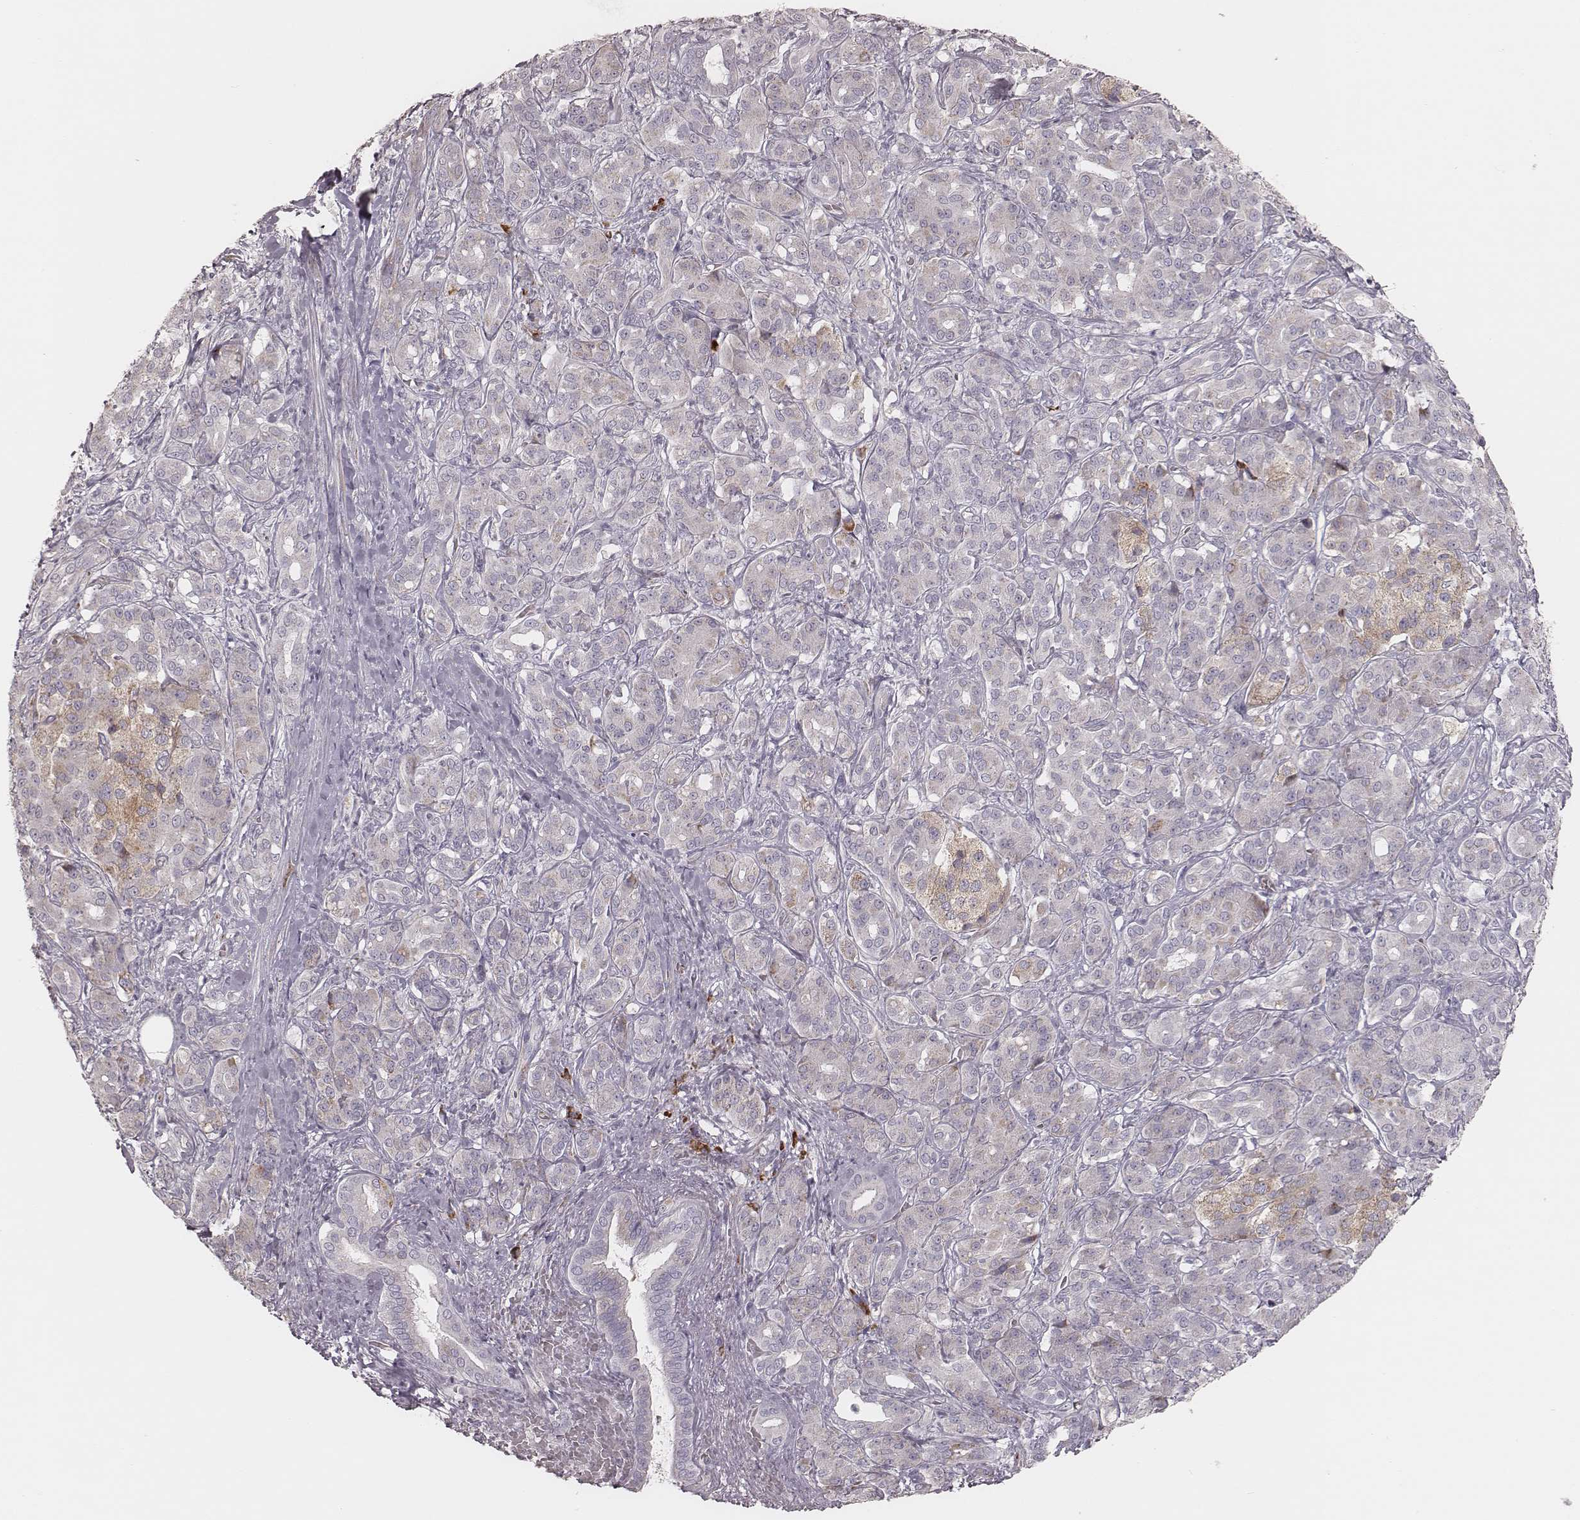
{"staining": {"intensity": "negative", "quantity": "none", "location": "none"}, "tissue": "pancreatic cancer", "cell_type": "Tumor cells", "image_type": "cancer", "snomed": [{"axis": "morphology", "description": "Normal tissue, NOS"}, {"axis": "morphology", "description": "Inflammation, NOS"}, {"axis": "morphology", "description": "Adenocarcinoma, NOS"}, {"axis": "topography", "description": "Pancreas"}], "caption": "DAB immunohistochemical staining of adenocarcinoma (pancreatic) shows no significant expression in tumor cells.", "gene": "KIF5C", "patient": {"sex": "male", "age": 57}}